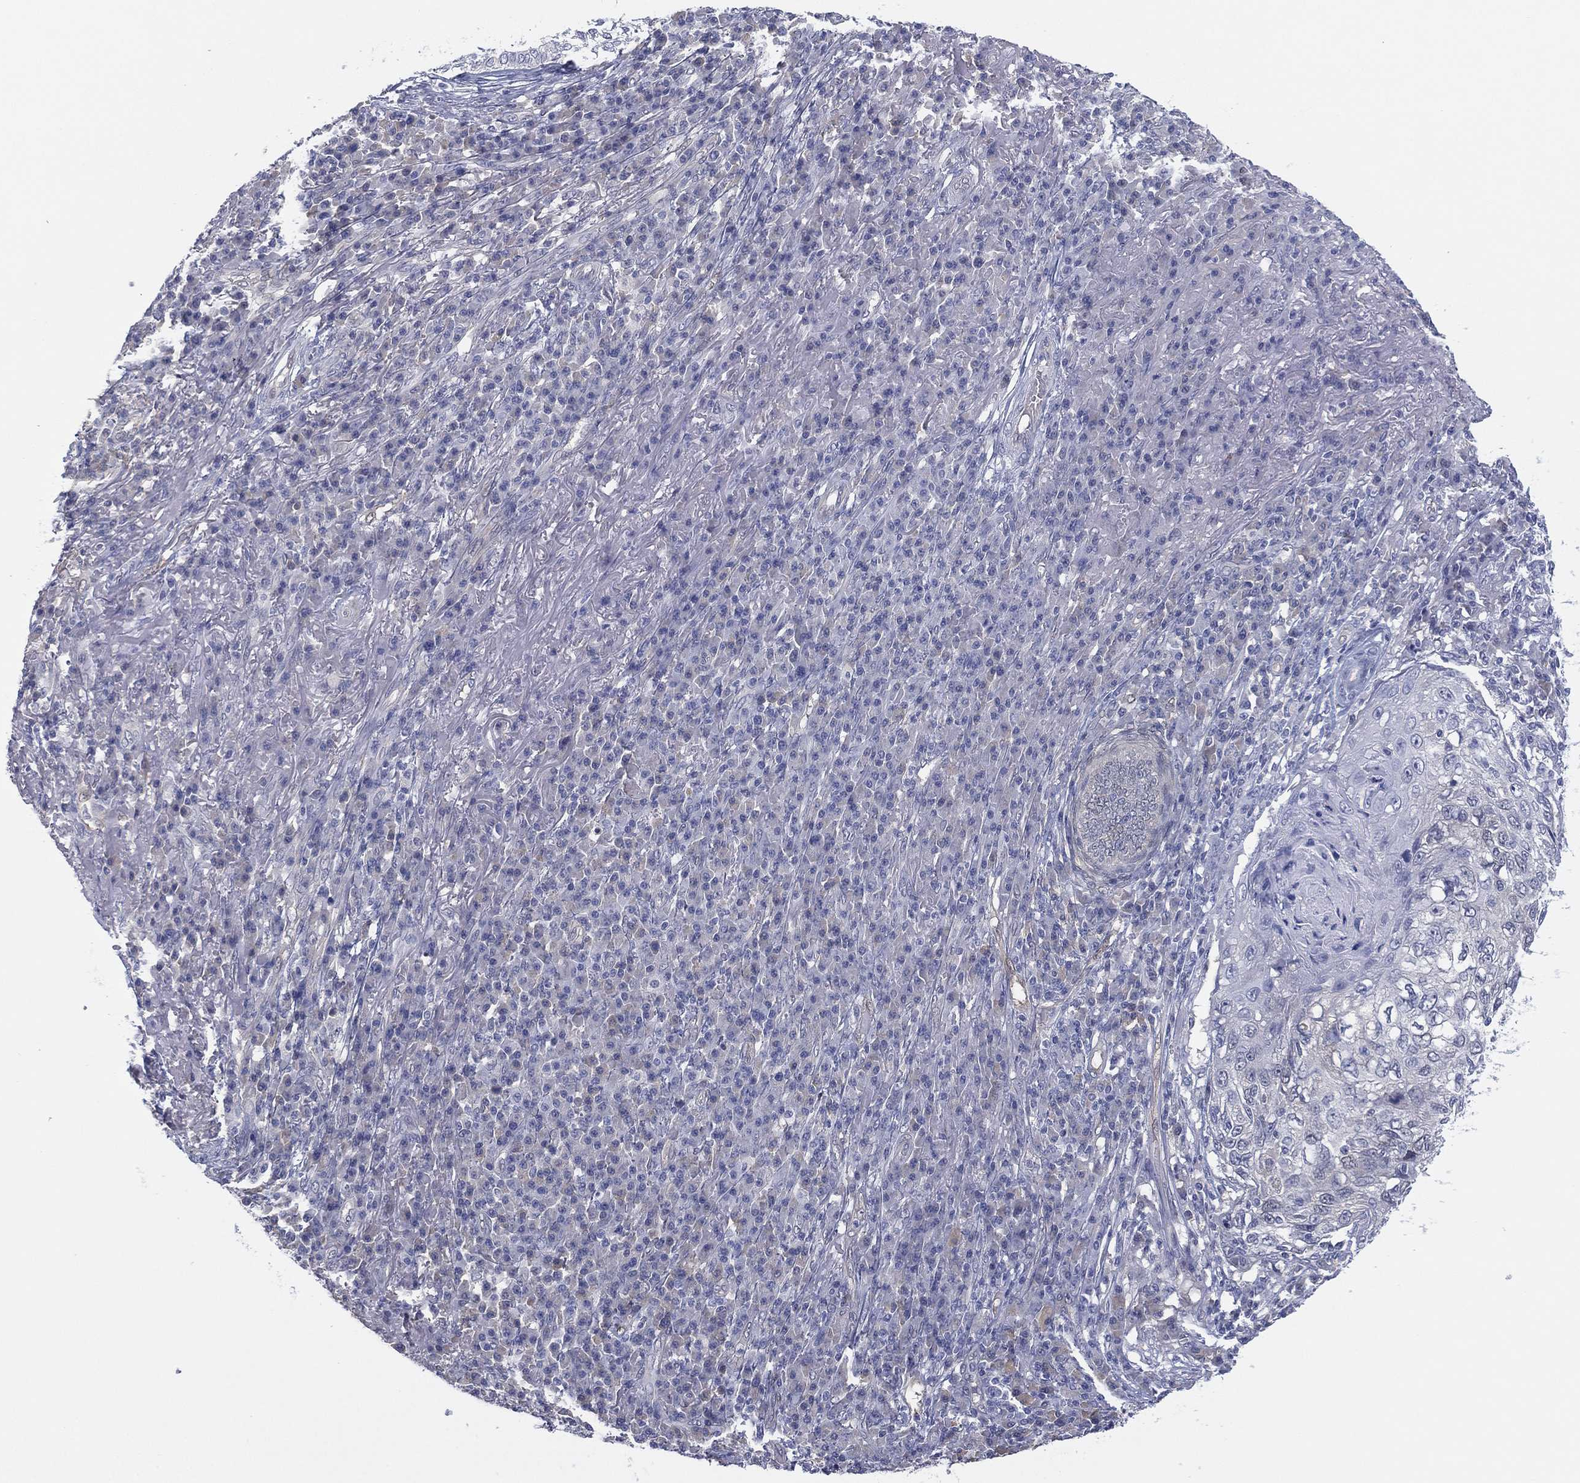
{"staining": {"intensity": "negative", "quantity": "none", "location": "none"}, "tissue": "skin cancer", "cell_type": "Tumor cells", "image_type": "cancer", "snomed": [{"axis": "morphology", "description": "Squamous cell carcinoma, NOS"}, {"axis": "topography", "description": "Skin"}], "caption": "Immunohistochemistry (IHC) histopathology image of neoplastic tissue: squamous cell carcinoma (skin) stained with DAB (3,3'-diaminobenzidine) shows no significant protein staining in tumor cells.", "gene": "DDAH1", "patient": {"sex": "male", "age": 92}}